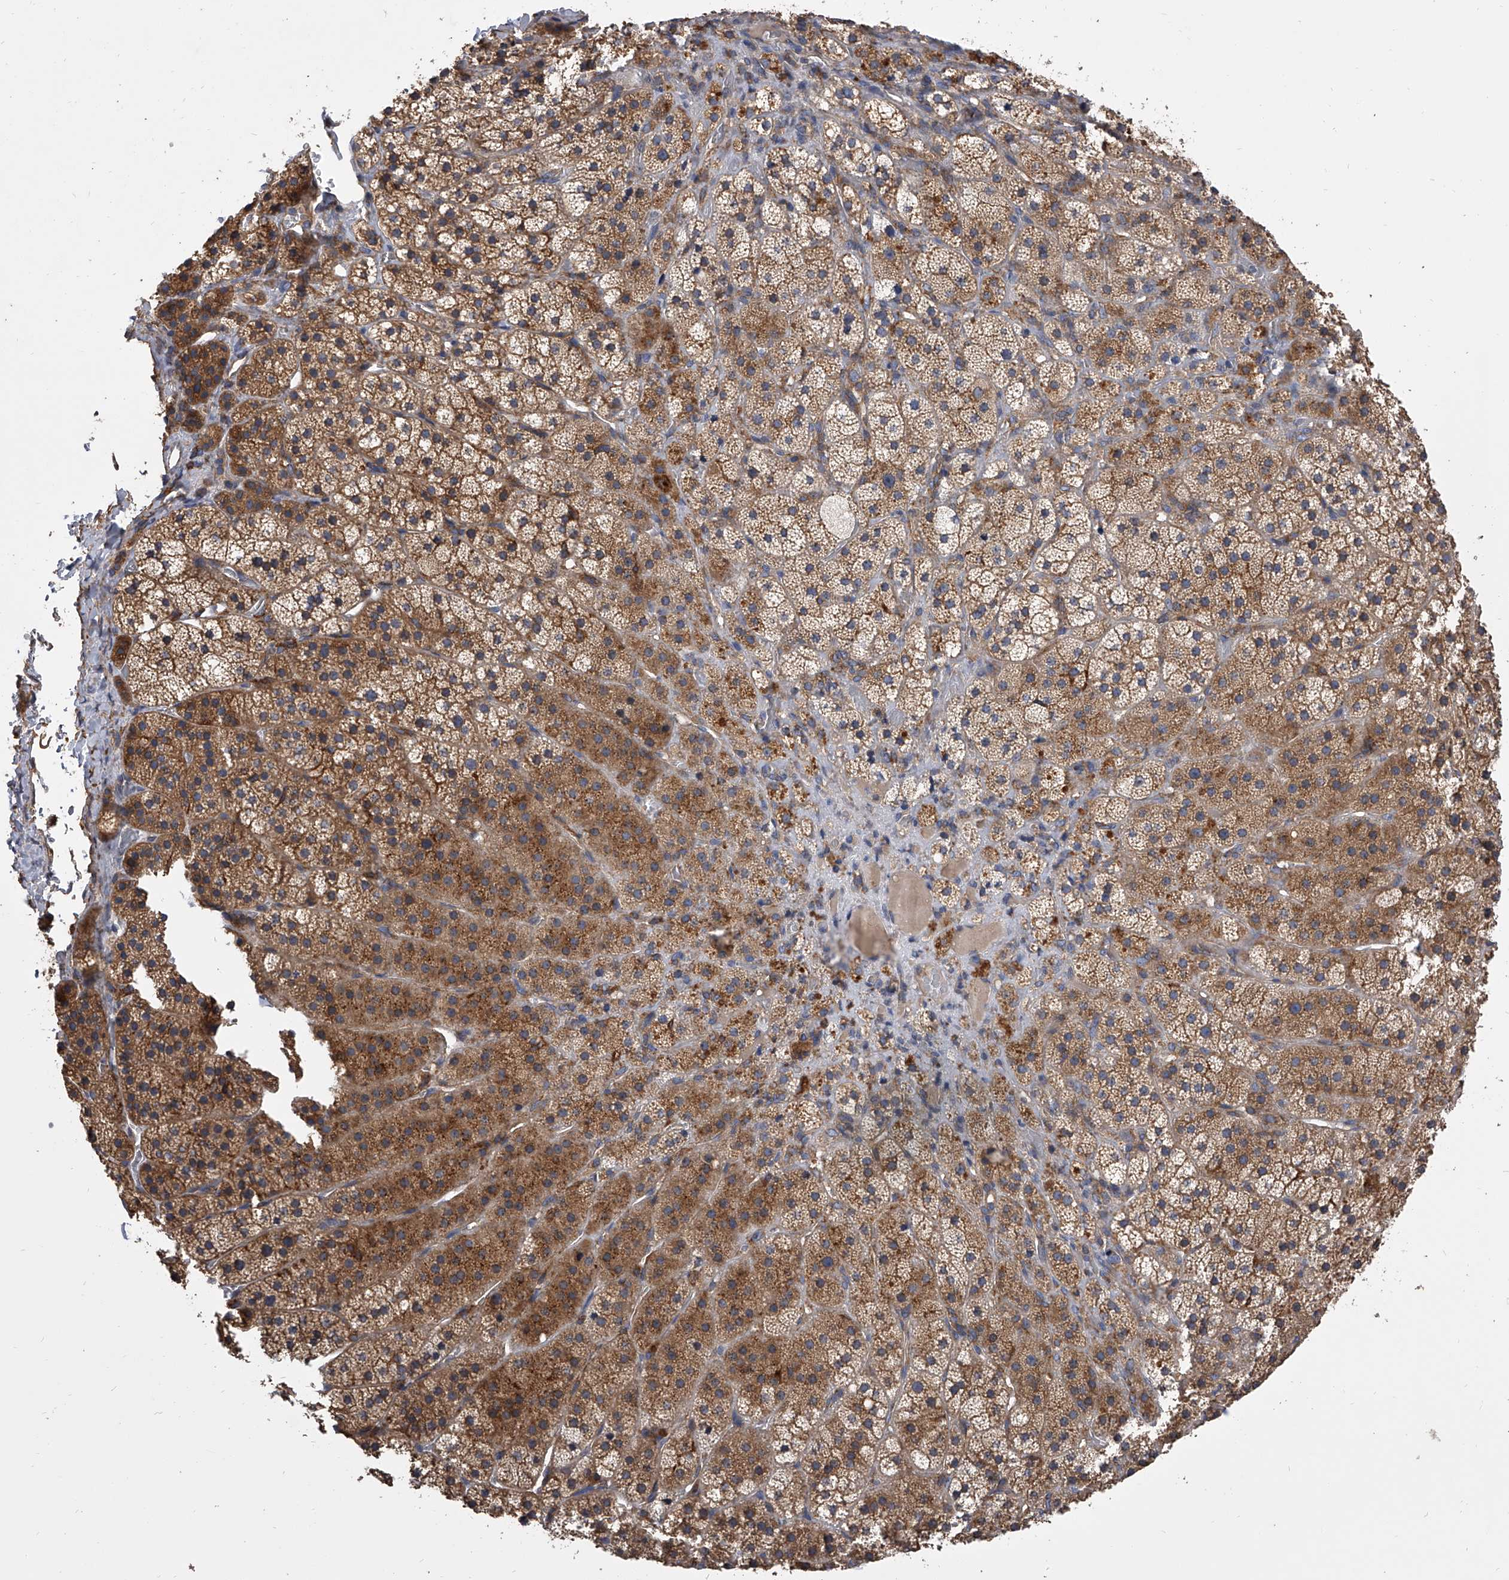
{"staining": {"intensity": "moderate", "quantity": ">75%", "location": "cytoplasmic/membranous"}, "tissue": "adrenal gland", "cell_type": "Glandular cells", "image_type": "normal", "snomed": [{"axis": "morphology", "description": "Normal tissue, NOS"}, {"axis": "topography", "description": "Adrenal gland"}], "caption": "An image of adrenal gland stained for a protein displays moderate cytoplasmic/membranous brown staining in glandular cells. (DAB IHC with brightfield microscopy, high magnification).", "gene": "EXOC4", "patient": {"sex": "female", "age": 44}}